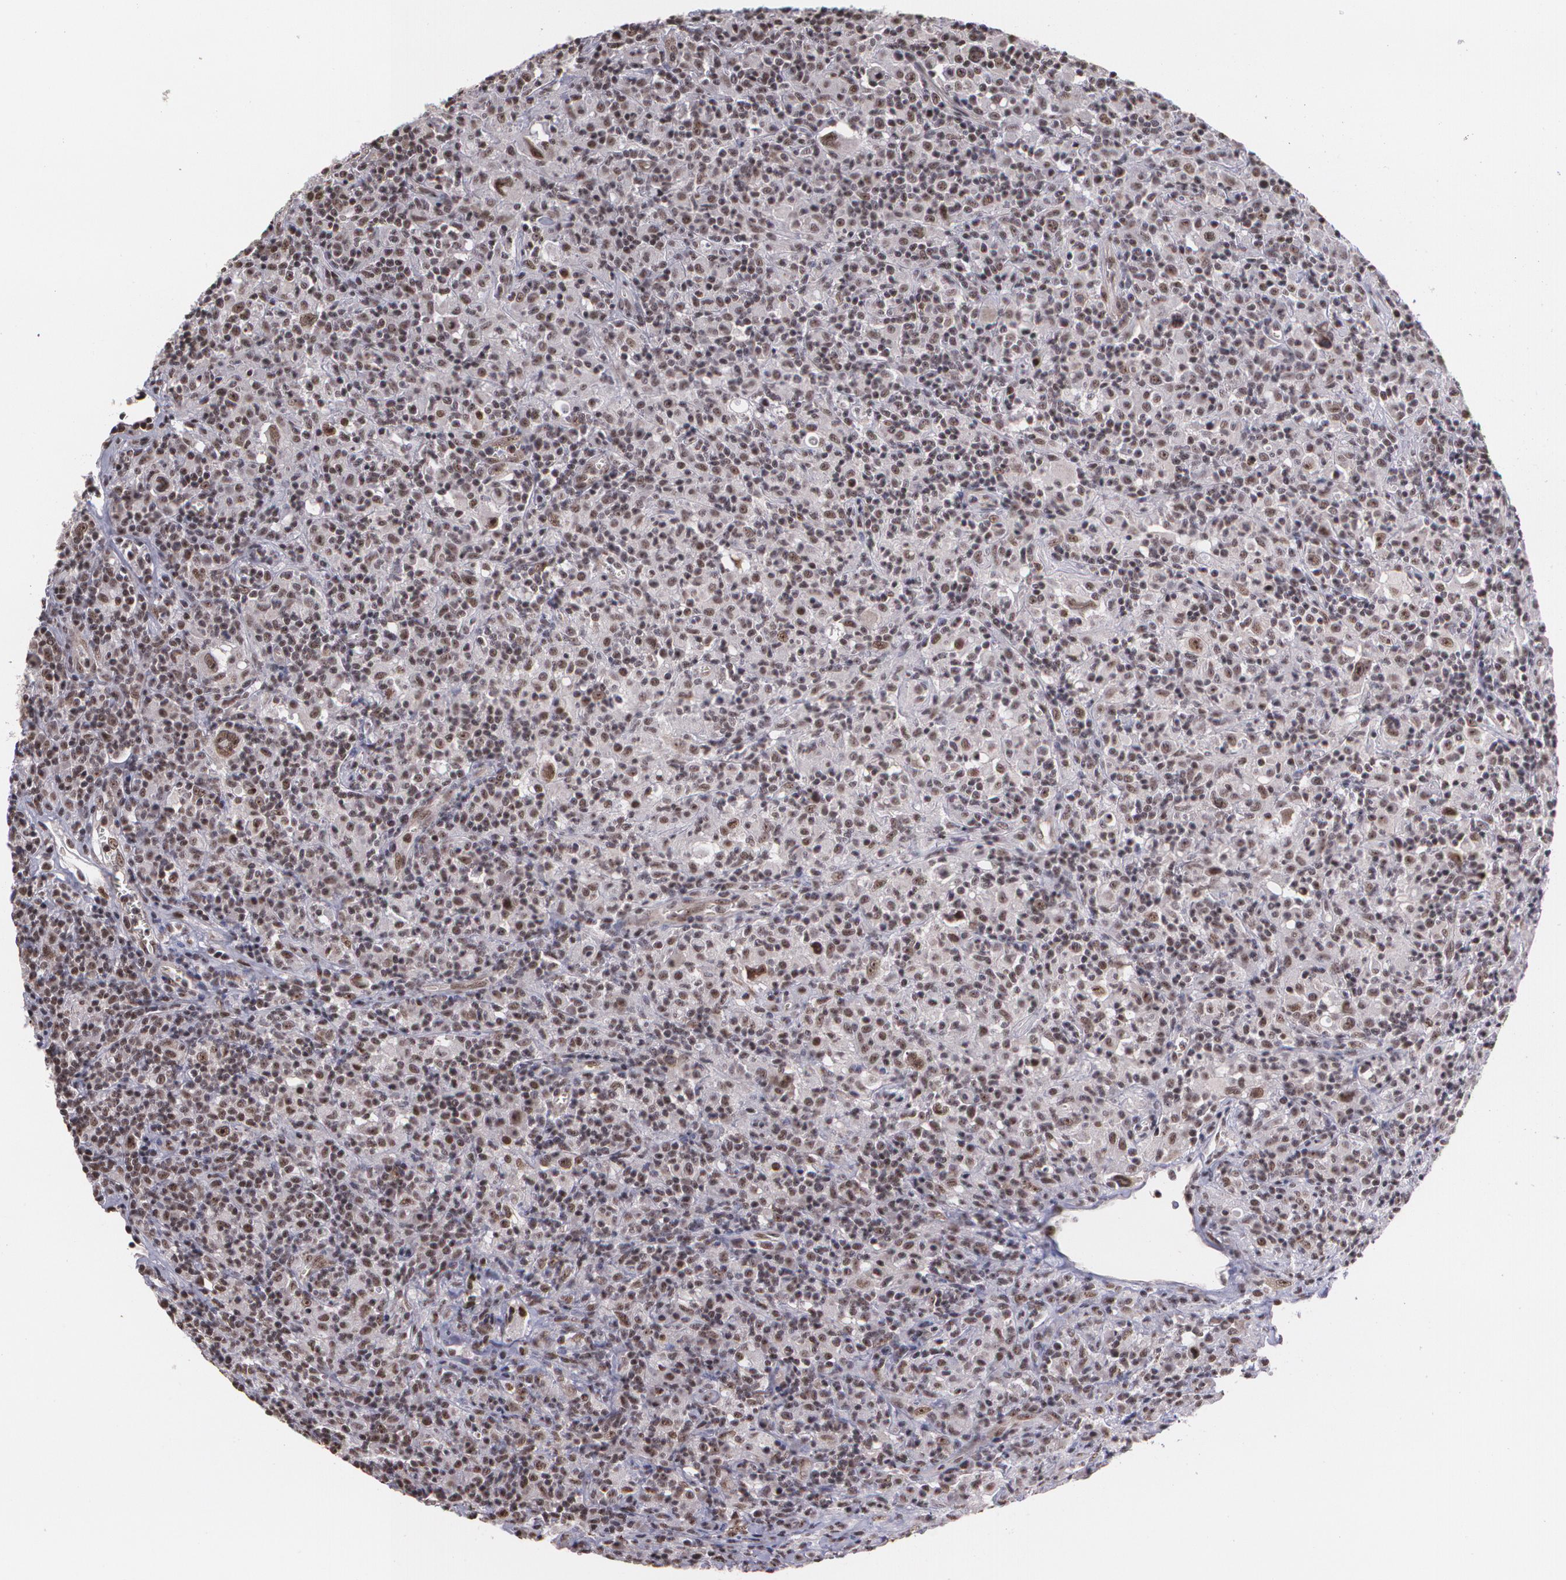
{"staining": {"intensity": "weak", "quantity": "25%-75%", "location": "cytoplasmic/membranous,nuclear"}, "tissue": "lymphoma", "cell_type": "Tumor cells", "image_type": "cancer", "snomed": [{"axis": "morphology", "description": "Hodgkin's disease, NOS"}, {"axis": "topography", "description": "Lymph node"}], "caption": "Tumor cells demonstrate low levels of weak cytoplasmic/membranous and nuclear expression in about 25%-75% of cells in human lymphoma. The protein is shown in brown color, while the nuclei are stained blue.", "gene": "C6orf15", "patient": {"sex": "male", "age": 46}}